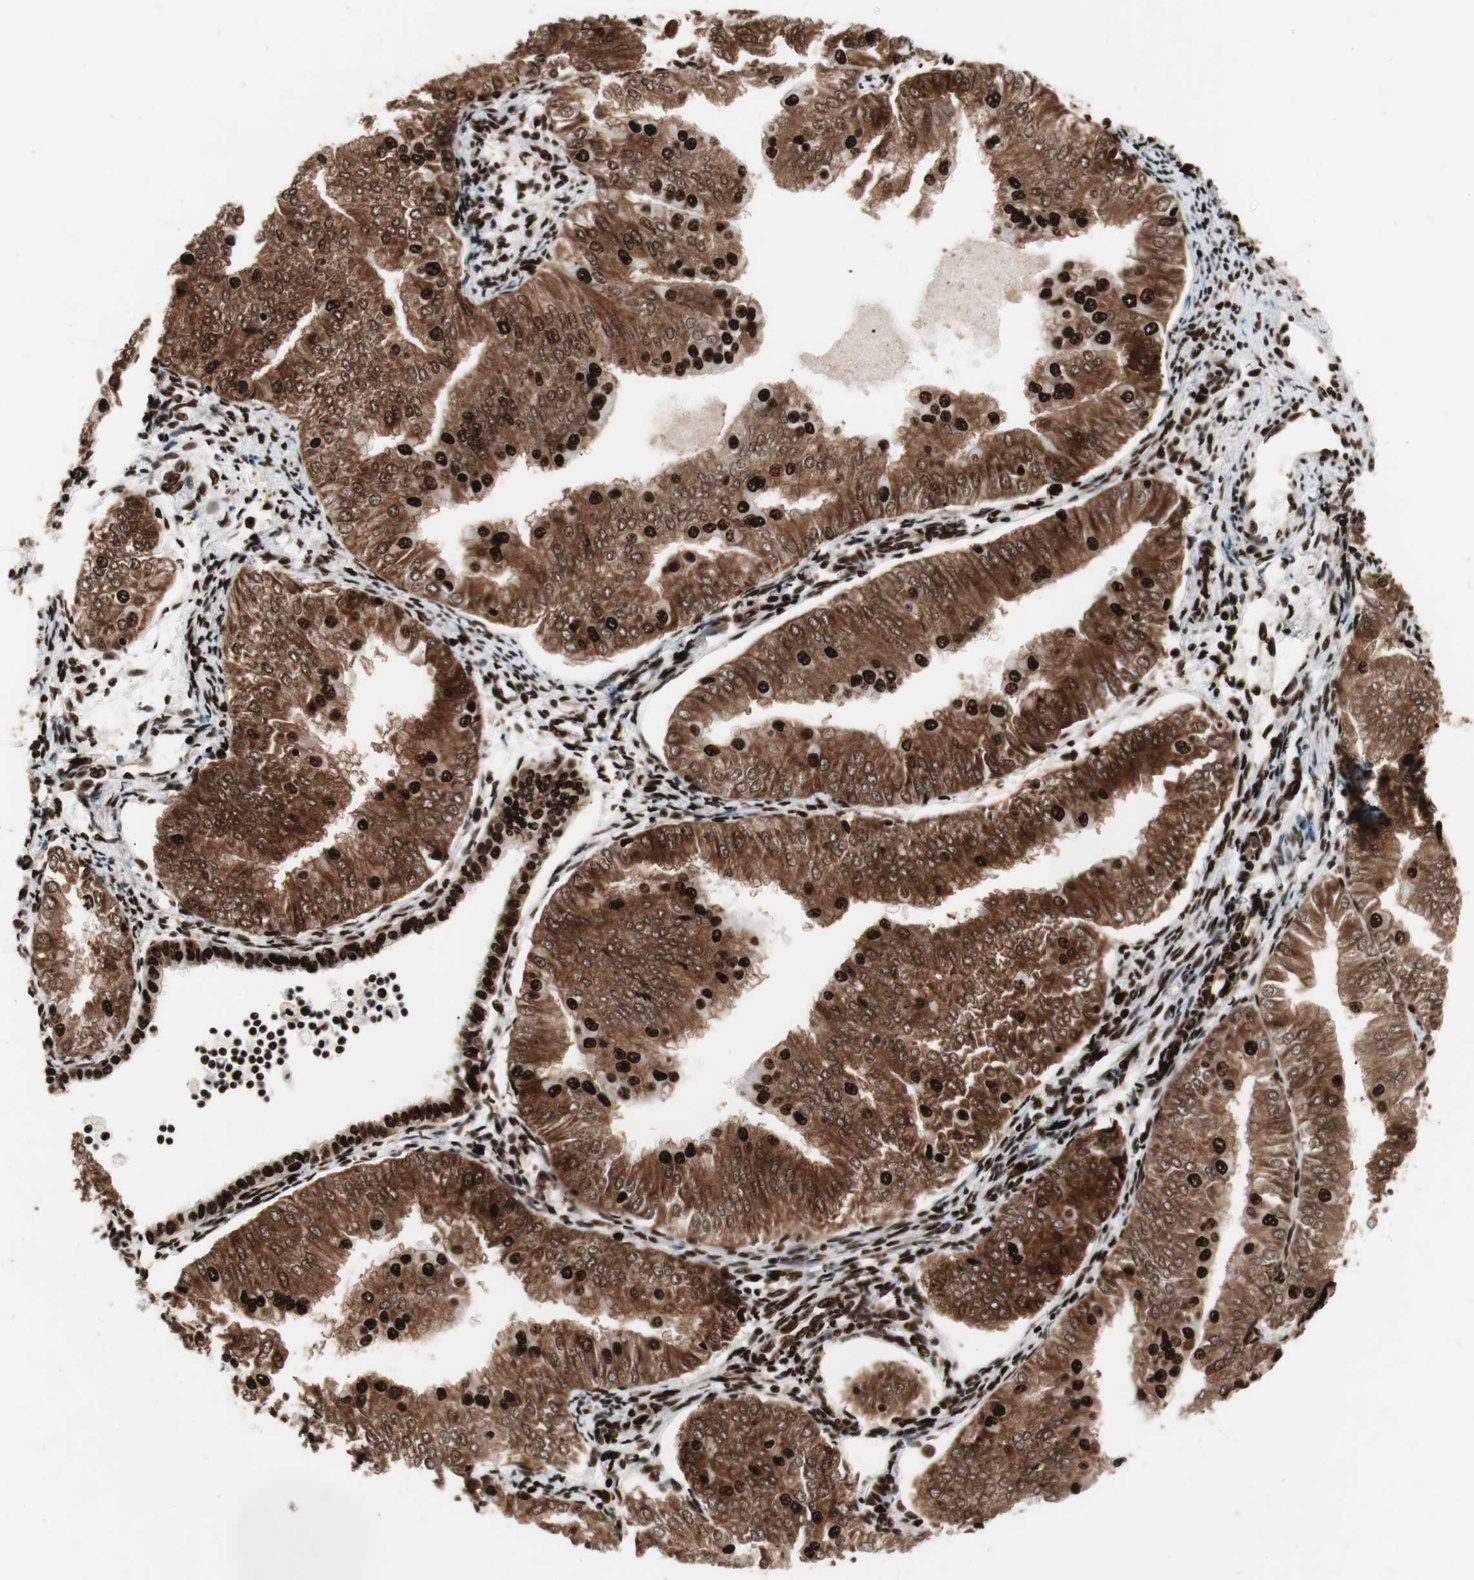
{"staining": {"intensity": "strong", "quantity": ">75%", "location": "cytoplasmic/membranous,nuclear"}, "tissue": "endometrial cancer", "cell_type": "Tumor cells", "image_type": "cancer", "snomed": [{"axis": "morphology", "description": "Adenocarcinoma, NOS"}, {"axis": "topography", "description": "Endometrium"}], "caption": "Immunohistochemistry (DAB (3,3'-diaminobenzidine)) staining of human endometrial adenocarcinoma displays strong cytoplasmic/membranous and nuclear protein expression in about >75% of tumor cells.", "gene": "PSME3", "patient": {"sex": "female", "age": 53}}